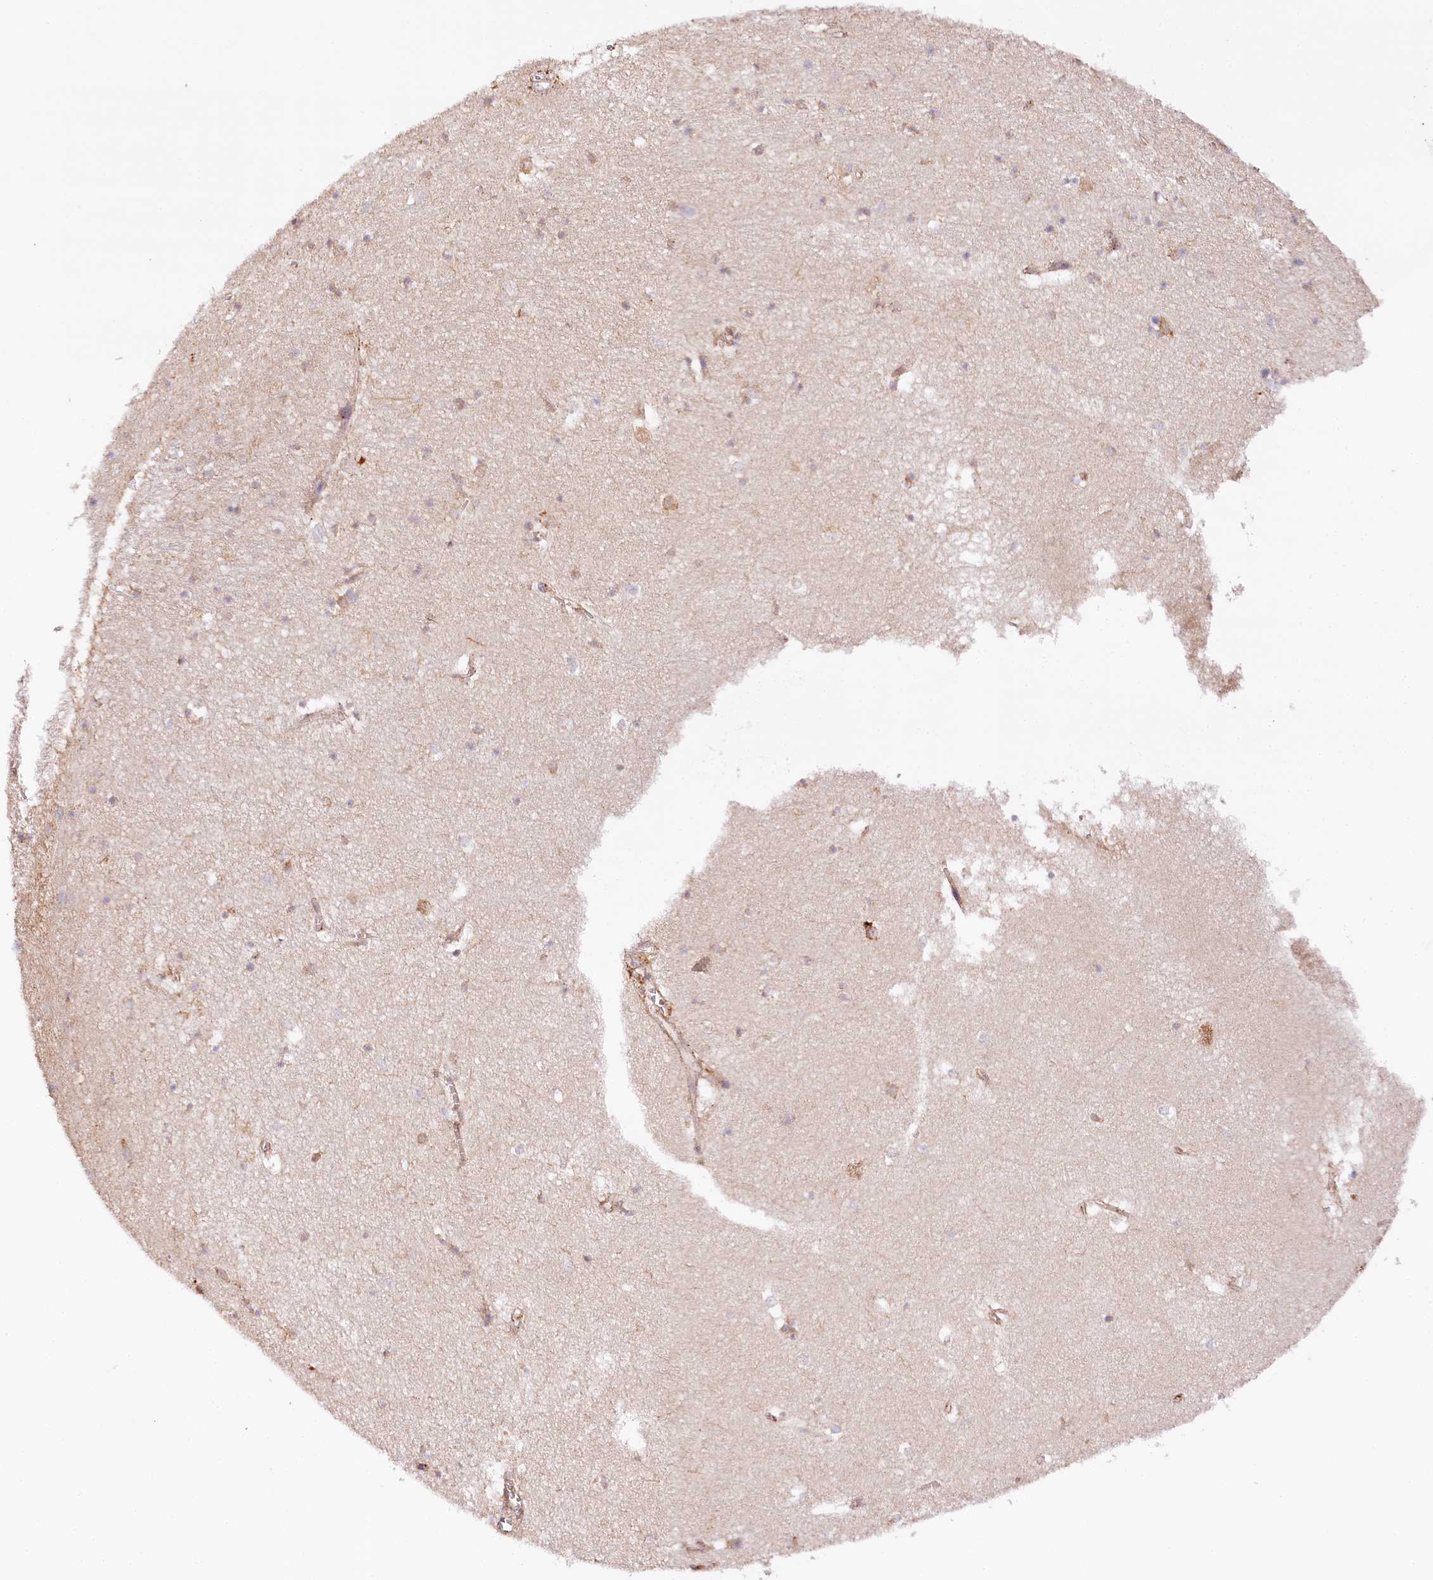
{"staining": {"intensity": "weak", "quantity": "<25%", "location": "cytoplasmic/membranous,nuclear"}, "tissue": "hippocampus", "cell_type": "Glial cells", "image_type": "normal", "snomed": [{"axis": "morphology", "description": "Normal tissue, NOS"}, {"axis": "topography", "description": "Hippocampus"}], "caption": "Human hippocampus stained for a protein using IHC displays no staining in glial cells.", "gene": "VEGFA", "patient": {"sex": "female", "age": 64}}